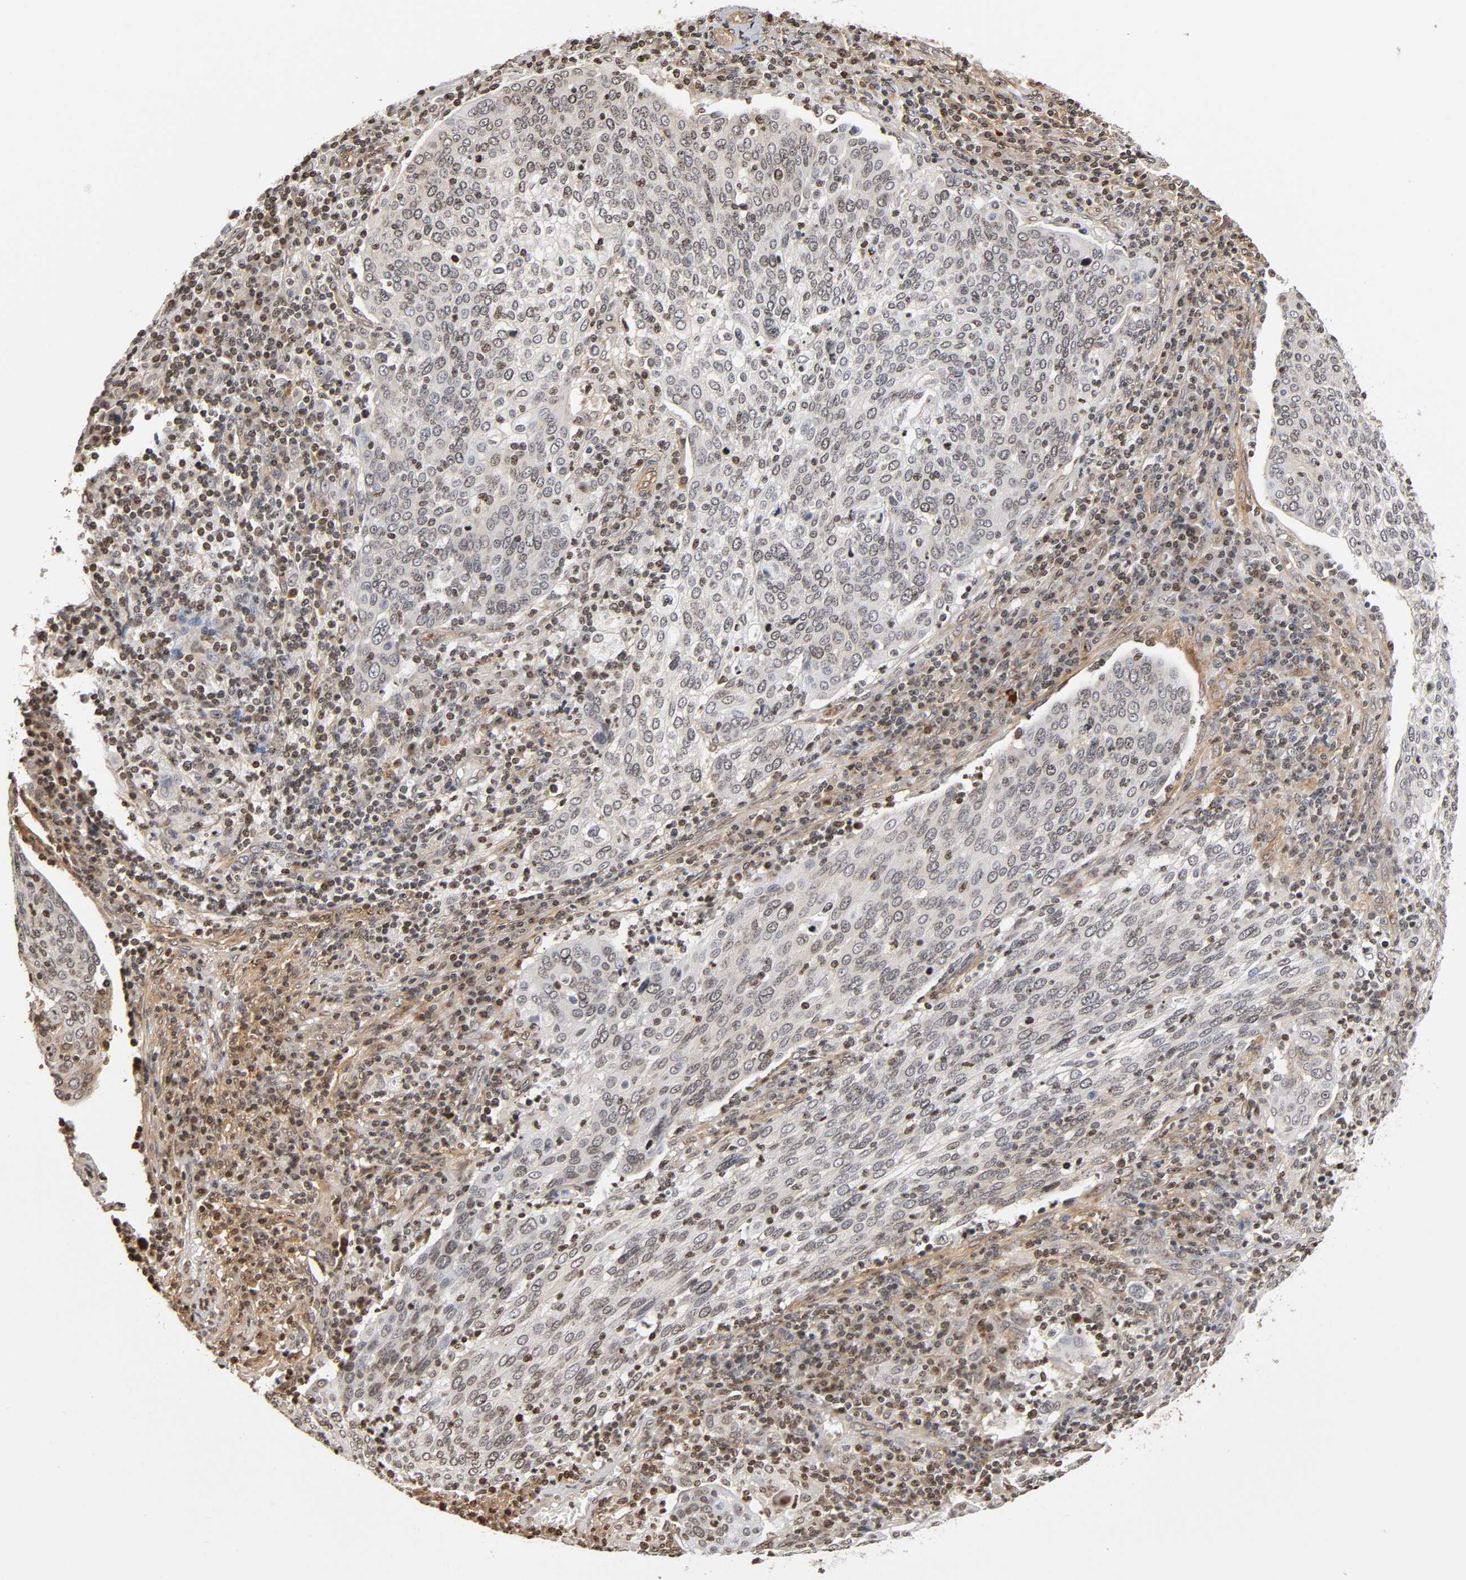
{"staining": {"intensity": "negative", "quantity": "none", "location": "none"}, "tissue": "cervical cancer", "cell_type": "Tumor cells", "image_type": "cancer", "snomed": [{"axis": "morphology", "description": "Squamous cell carcinoma, NOS"}, {"axis": "topography", "description": "Cervix"}], "caption": "IHC photomicrograph of neoplastic tissue: cervical cancer stained with DAB (3,3'-diaminobenzidine) displays no significant protein positivity in tumor cells.", "gene": "ITGAV", "patient": {"sex": "female", "age": 40}}